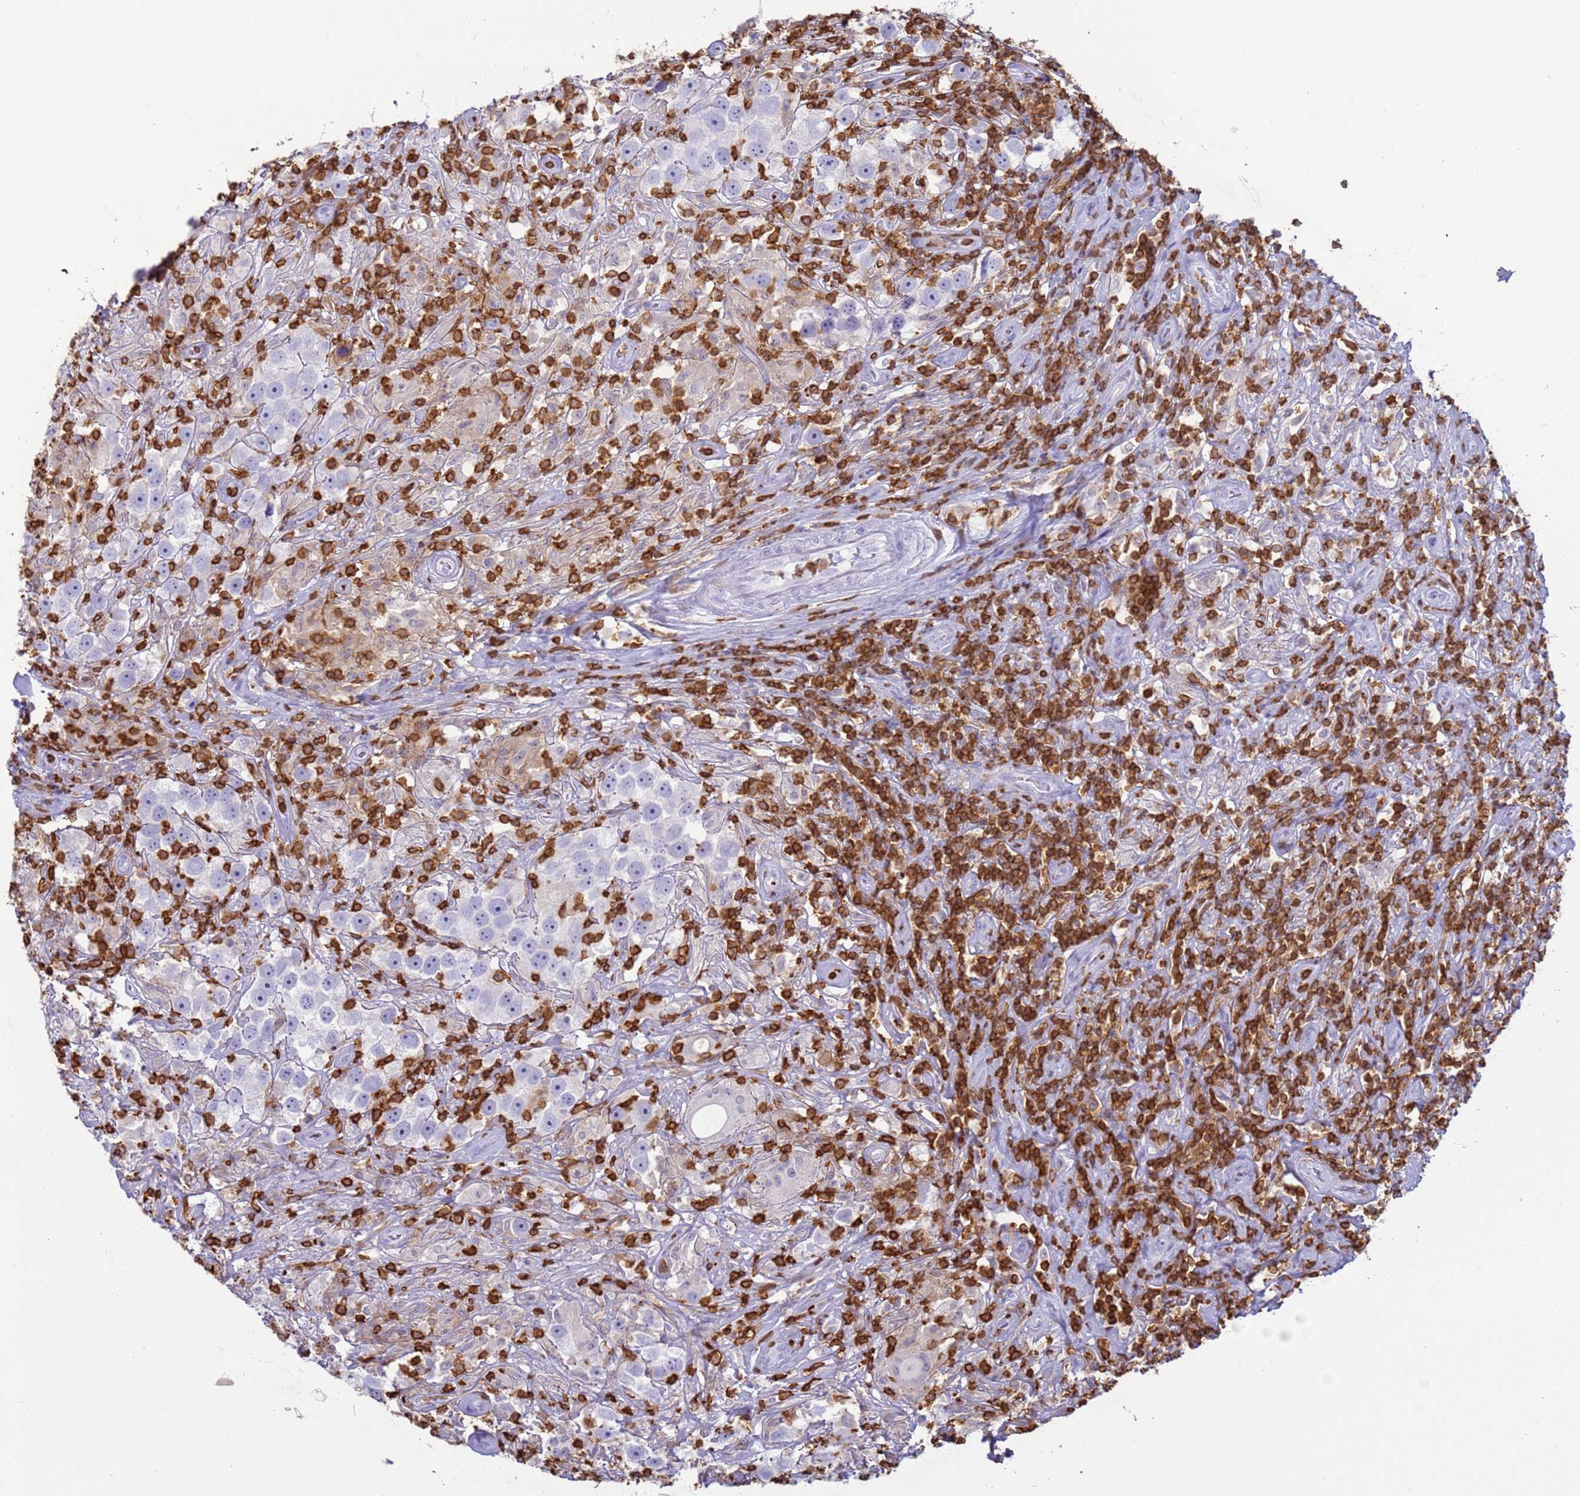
{"staining": {"intensity": "negative", "quantity": "none", "location": "none"}, "tissue": "testis cancer", "cell_type": "Tumor cells", "image_type": "cancer", "snomed": [{"axis": "morphology", "description": "Seminoma, NOS"}, {"axis": "topography", "description": "Testis"}], "caption": "High power microscopy image of an immunohistochemistry (IHC) micrograph of testis seminoma, revealing no significant expression in tumor cells.", "gene": "IRF5", "patient": {"sex": "male", "age": 49}}